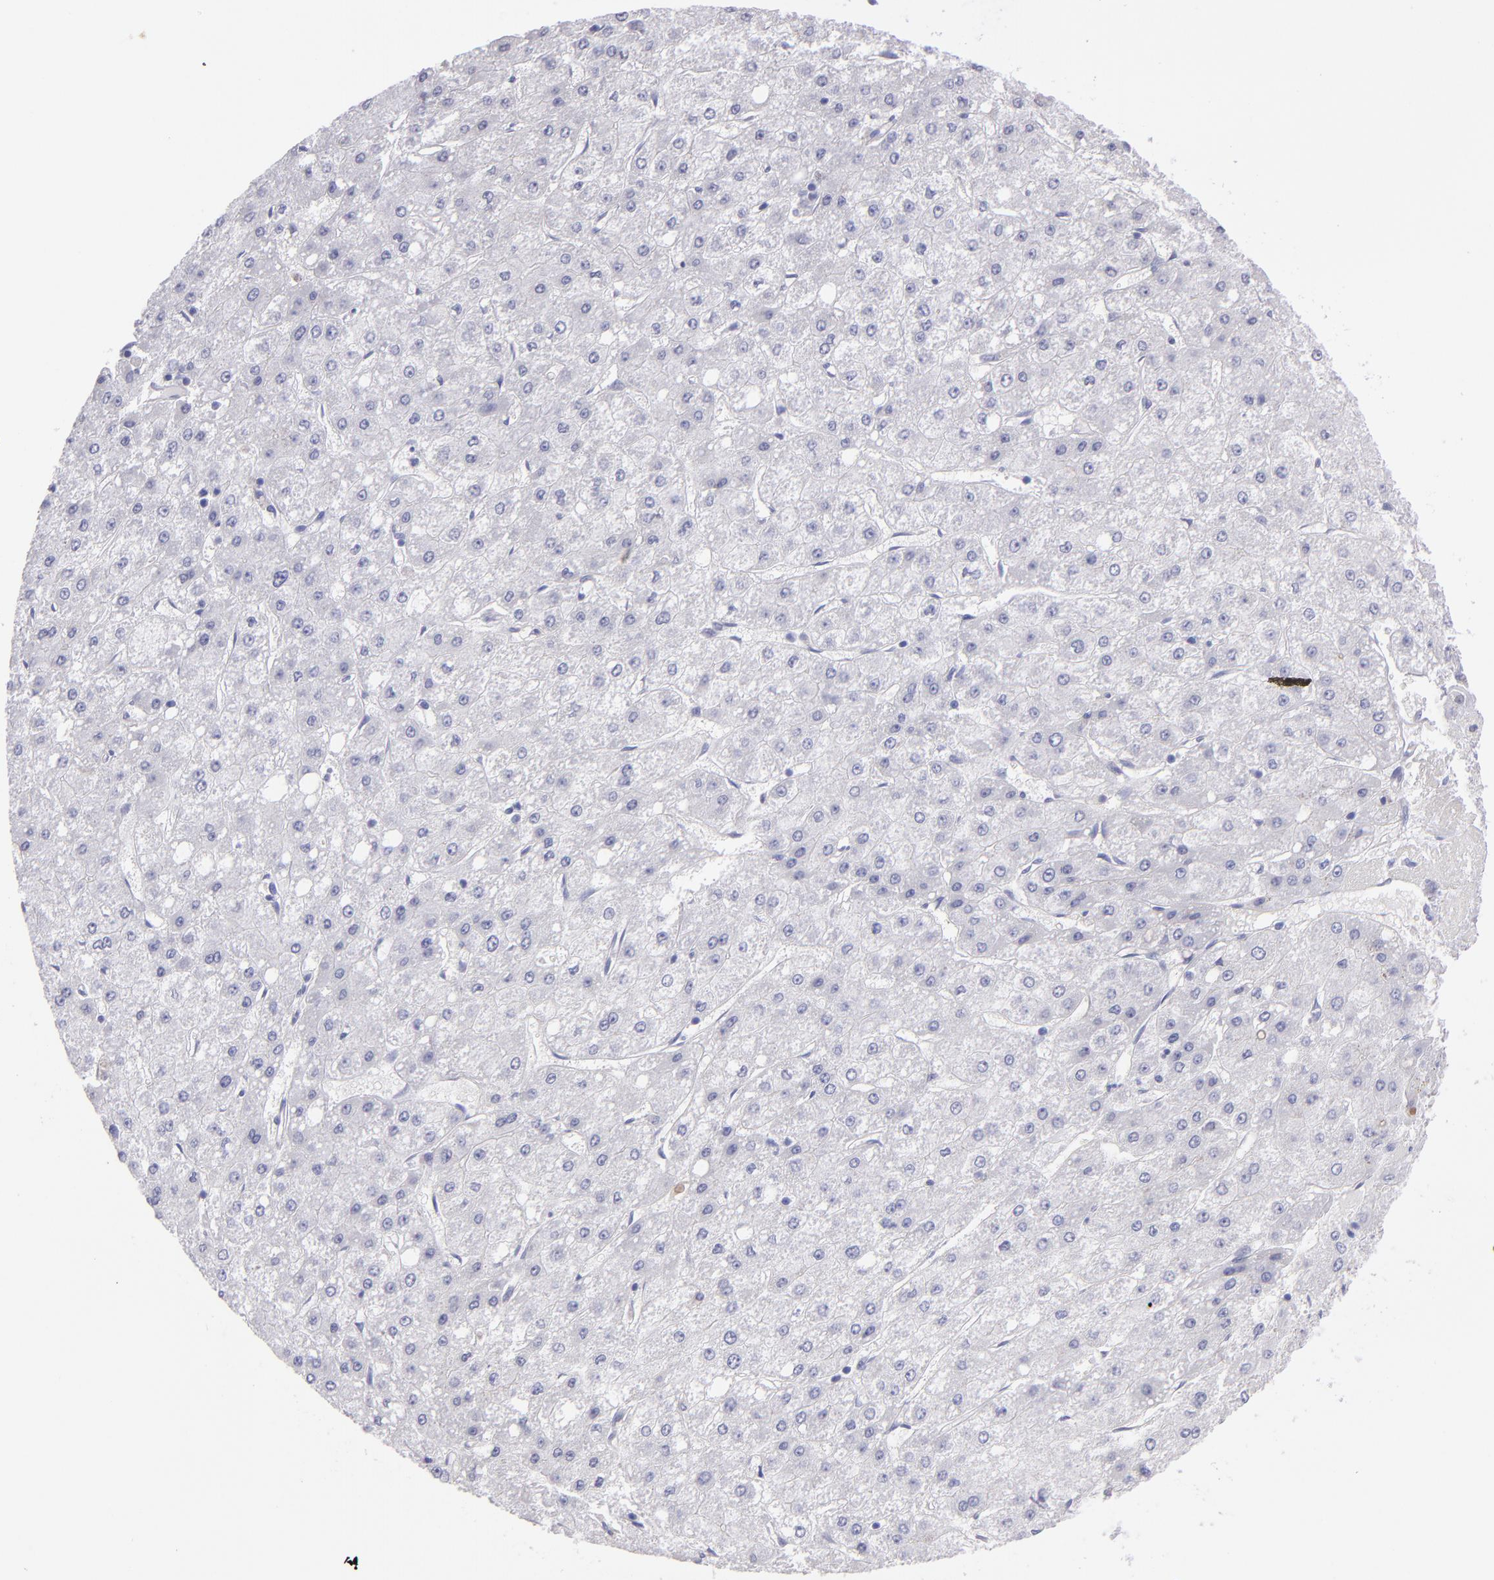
{"staining": {"intensity": "negative", "quantity": "none", "location": "none"}, "tissue": "liver cancer", "cell_type": "Tumor cells", "image_type": "cancer", "snomed": [{"axis": "morphology", "description": "Carcinoma, Hepatocellular, NOS"}, {"axis": "topography", "description": "Liver"}], "caption": "A photomicrograph of liver cancer (hepatocellular carcinoma) stained for a protein shows no brown staining in tumor cells.", "gene": "TG", "patient": {"sex": "female", "age": 52}}